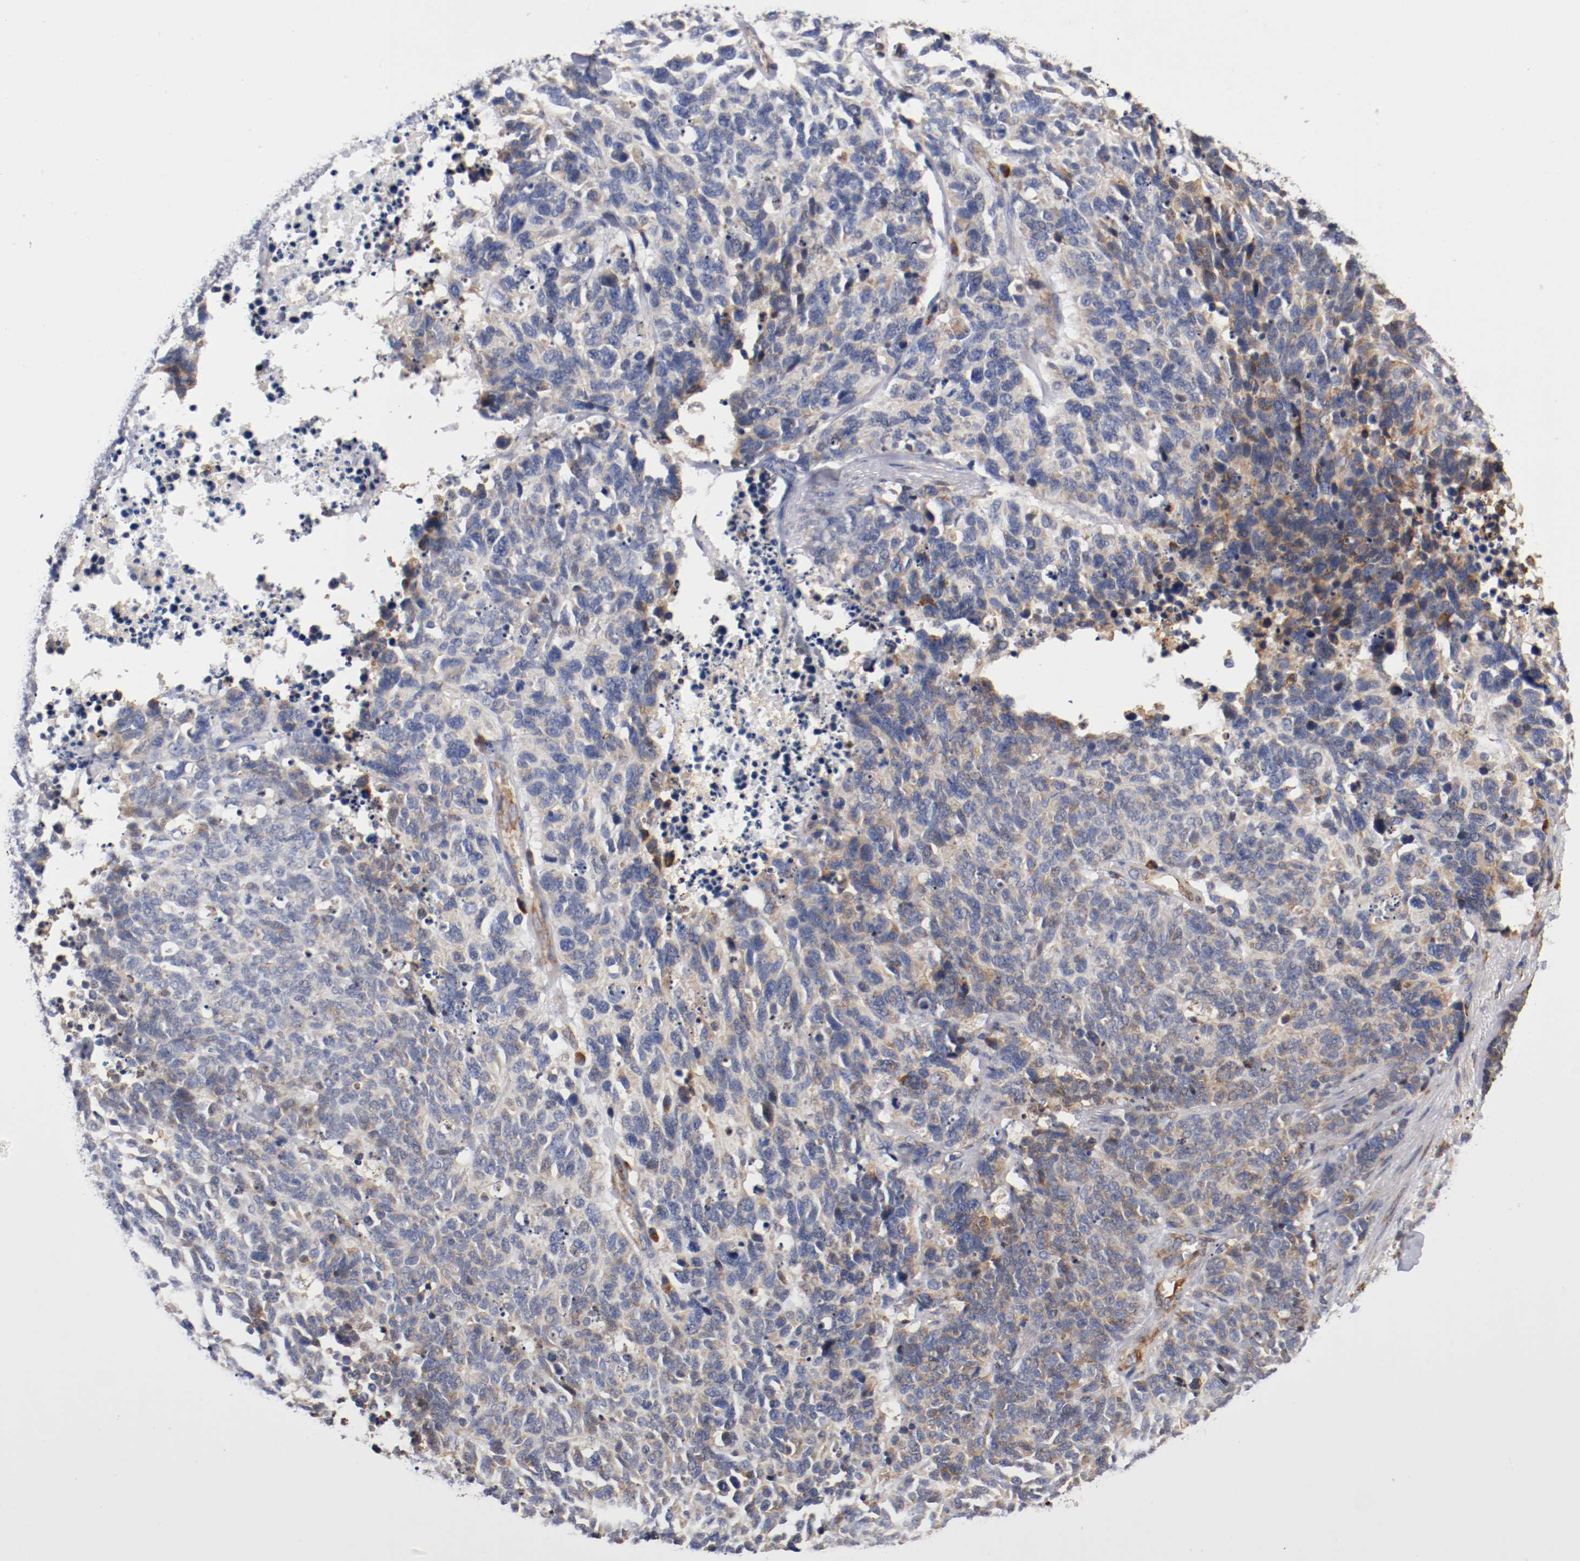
{"staining": {"intensity": "weak", "quantity": "<25%", "location": "cytoplasmic/membranous"}, "tissue": "lung cancer", "cell_type": "Tumor cells", "image_type": "cancer", "snomed": [{"axis": "morphology", "description": "Neoplasm, malignant, NOS"}, {"axis": "topography", "description": "Lung"}], "caption": "Lung cancer was stained to show a protein in brown. There is no significant expression in tumor cells.", "gene": "TNFSF13", "patient": {"sex": "female", "age": 58}}